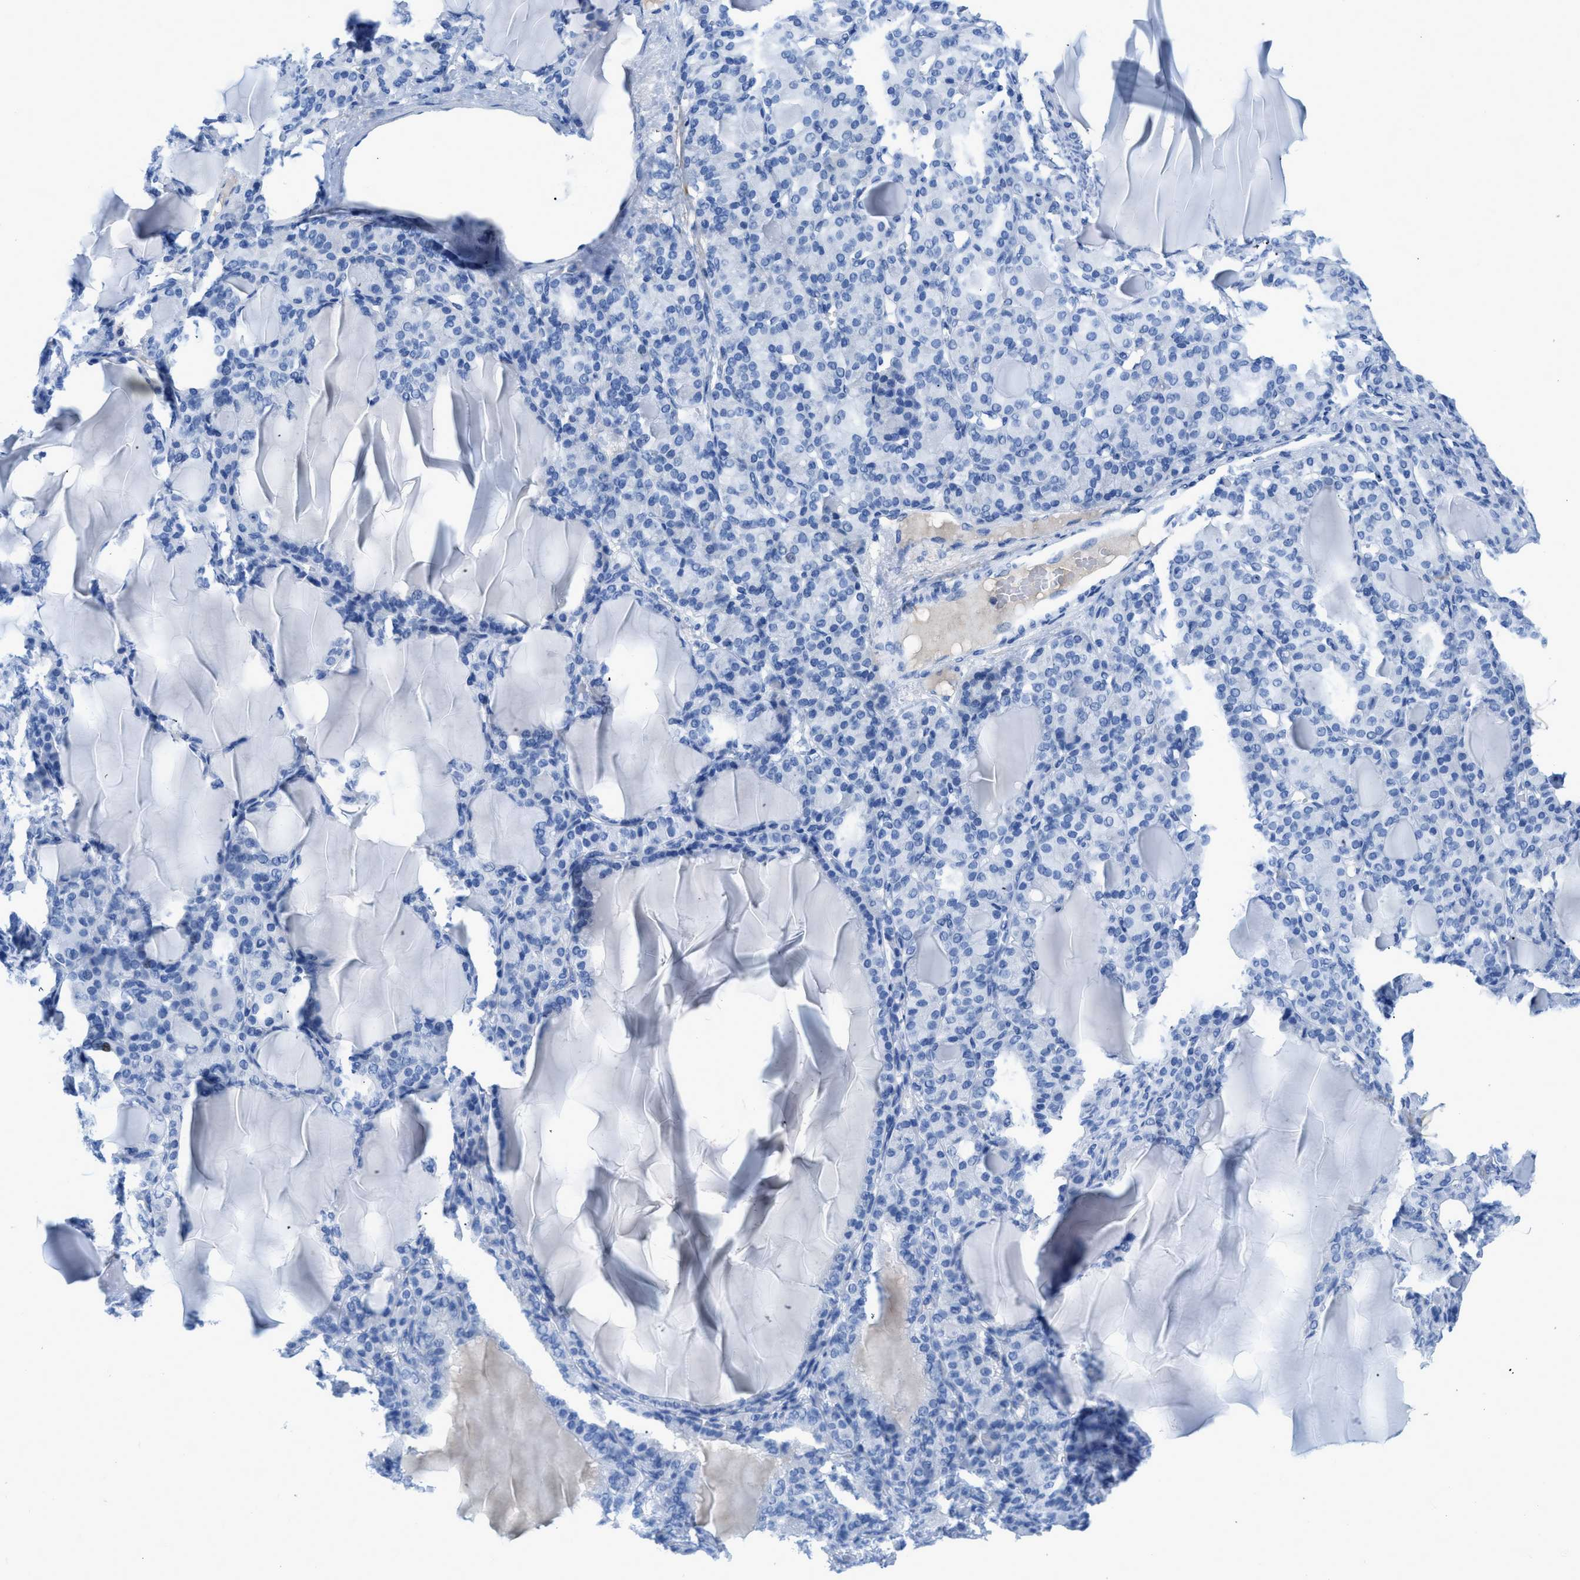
{"staining": {"intensity": "negative", "quantity": "none", "location": "none"}, "tissue": "thyroid gland", "cell_type": "Glandular cells", "image_type": "normal", "snomed": [{"axis": "morphology", "description": "Normal tissue, NOS"}, {"axis": "topography", "description": "Thyroid gland"}], "caption": "The immunohistochemistry (IHC) histopathology image has no significant expression in glandular cells of thyroid gland. (Stains: DAB immunohistochemistry (IHC) with hematoxylin counter stain, Microscopy: brightfield microscopy at high magnification).", "gene": "COL3A1", "patient": {"sex": "female", "age": 28}}